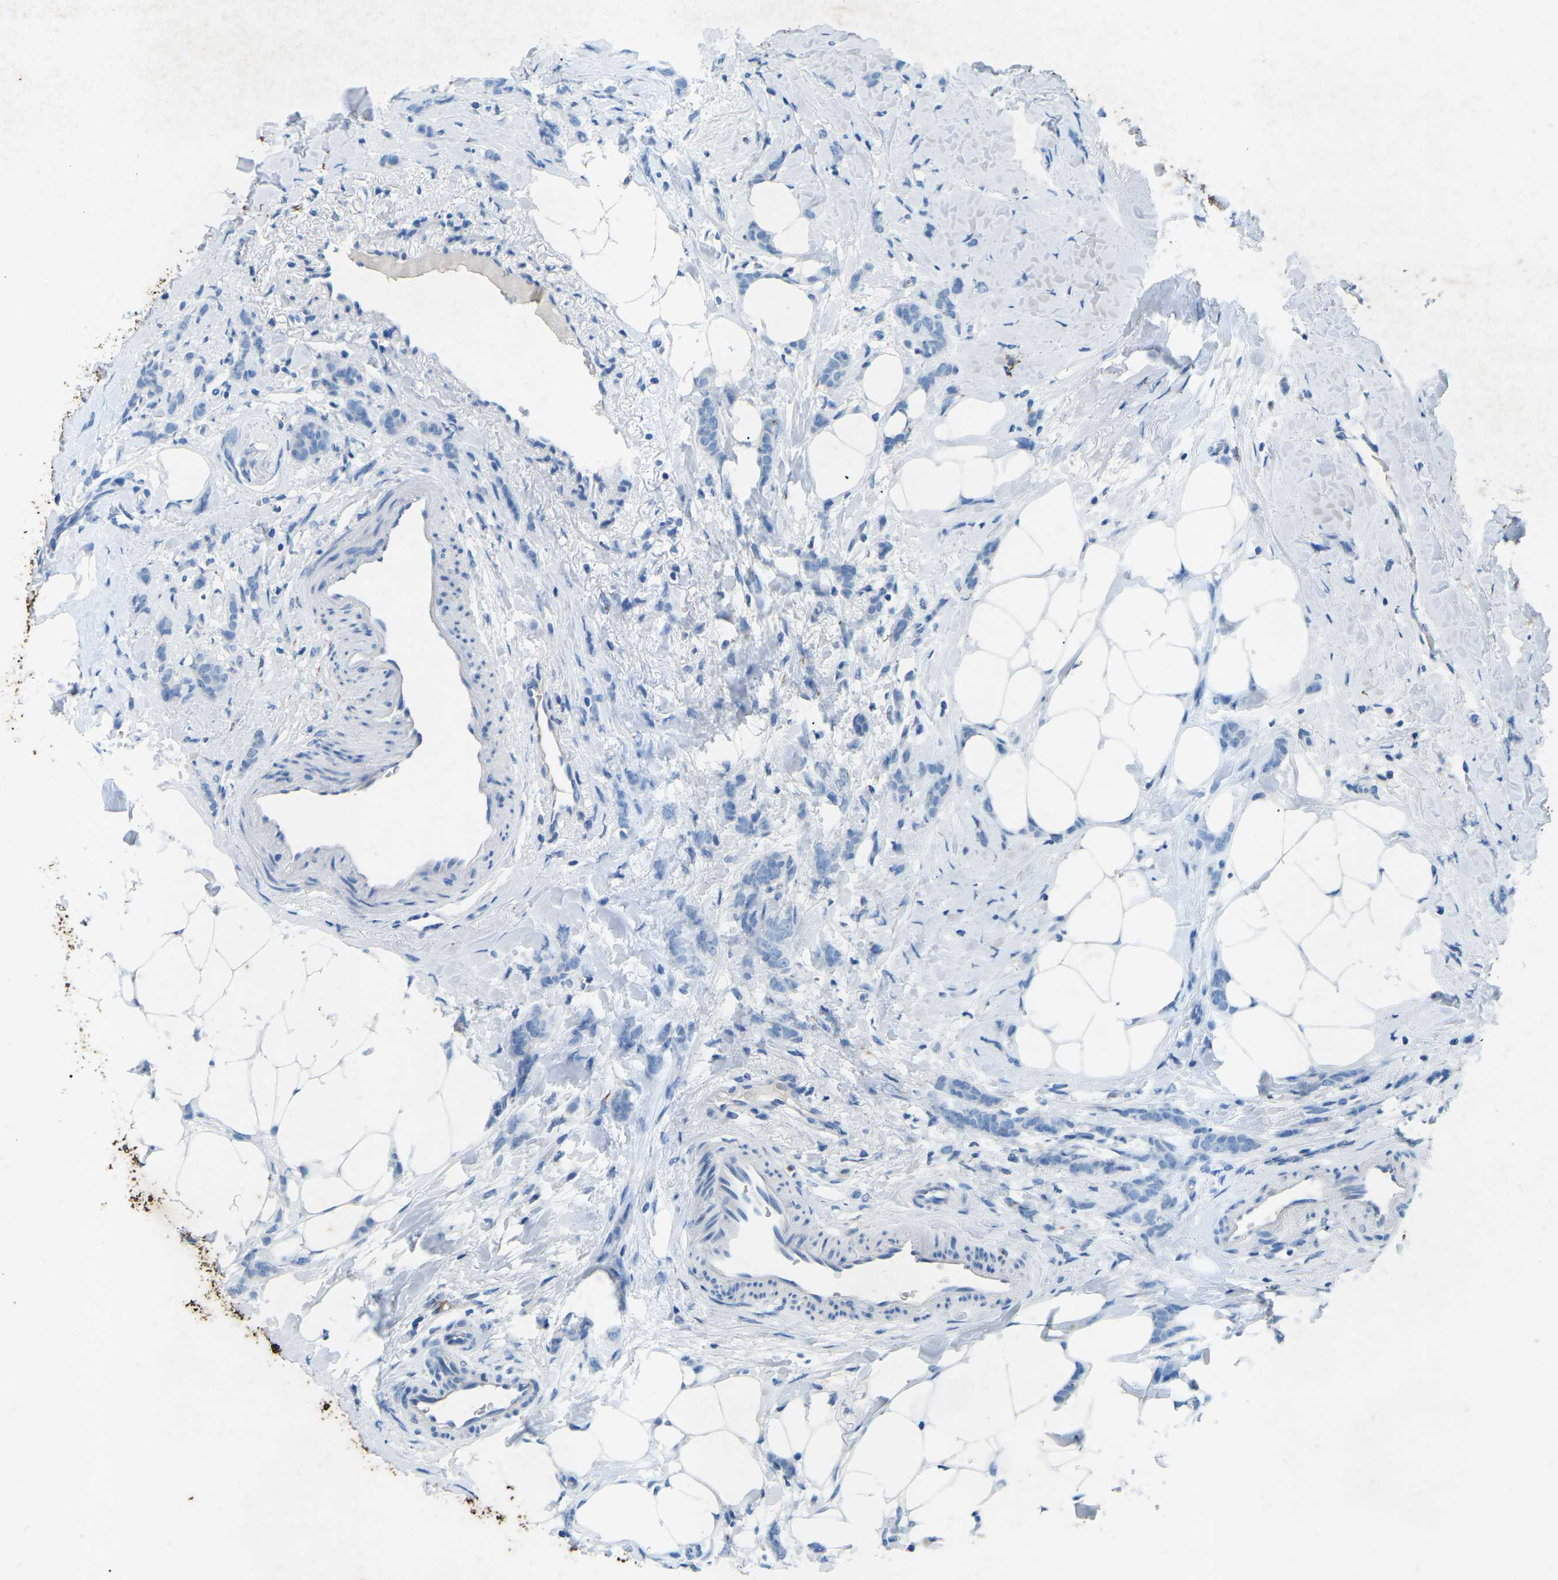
{"staining": {"intensity": "negative", "quantity": "none", "location": "none"}, "tissue": "breast cancer", "cell_type": "Tumor cells", "image_type": "cancer", "snomed": [{"axis": "morphology", "description": "Lobular carcinoma, in situ"}, {"axis": "morphology", "description": "Lobular carcinoma"}, {"axis": "topography", "description": "Breast"}], "caption": "Photomicrograph shows no protein expression in tumor cells of lobular carcinoma (breast) tissue. Nuclei are stained in blue.", "gene": "CTAGE1", "patient": {"sex": "female", "age": 41}}